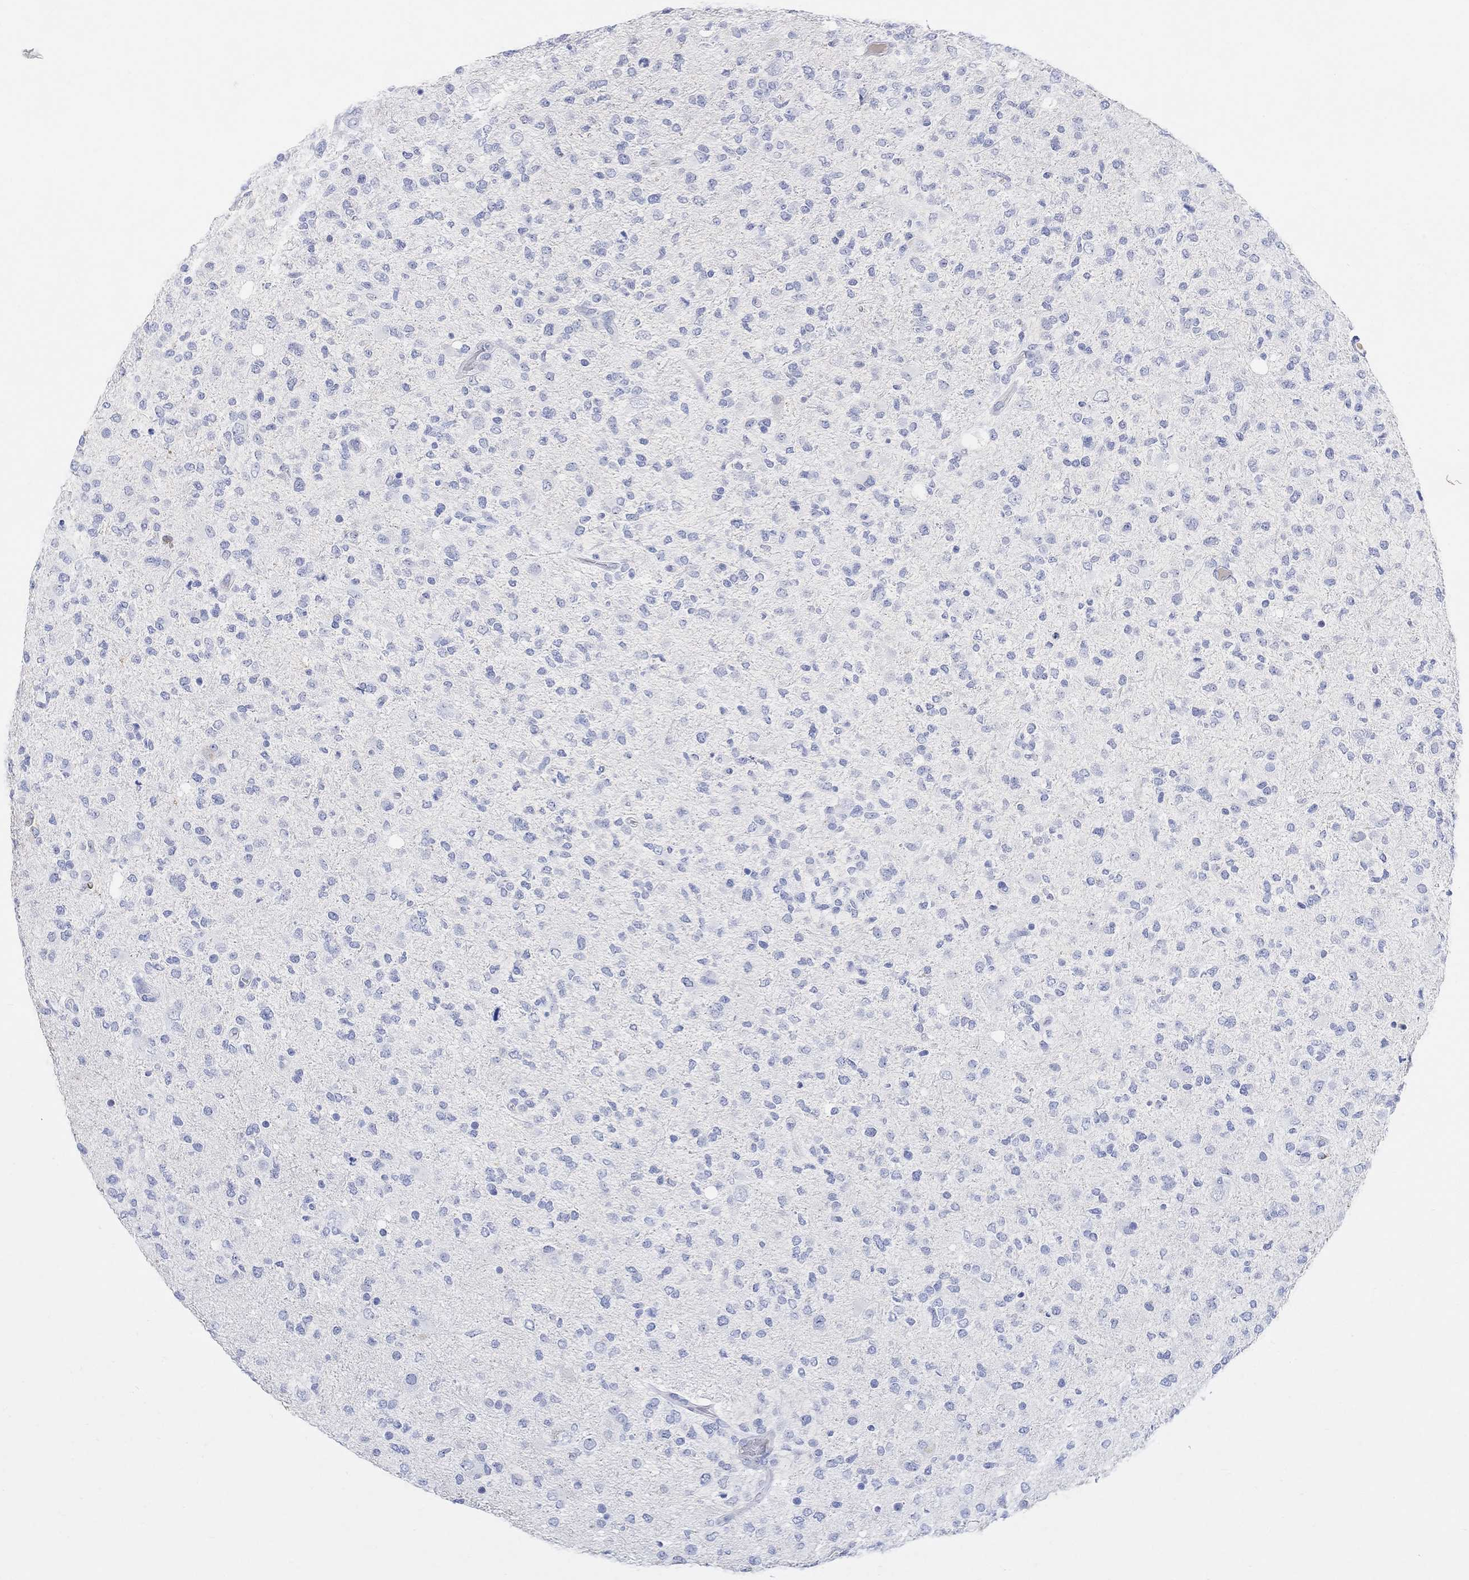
{"staining": {"intensity": "negative", "quantity": "none", "location": "none"}, "tissue": "glioma", "cell_type": "Tumor cells", "image_type": "cancer", "snomed": [{"axis": "morphology", "description": "Glioma, malignant, High grade"}, {"axis": "topography", "description": "Cerebral cortex"}], "caption": "Tumor cells show no significant positivity in glioma.", "gene": "TYR", "patient": {"sex": "male", "age": 70}}